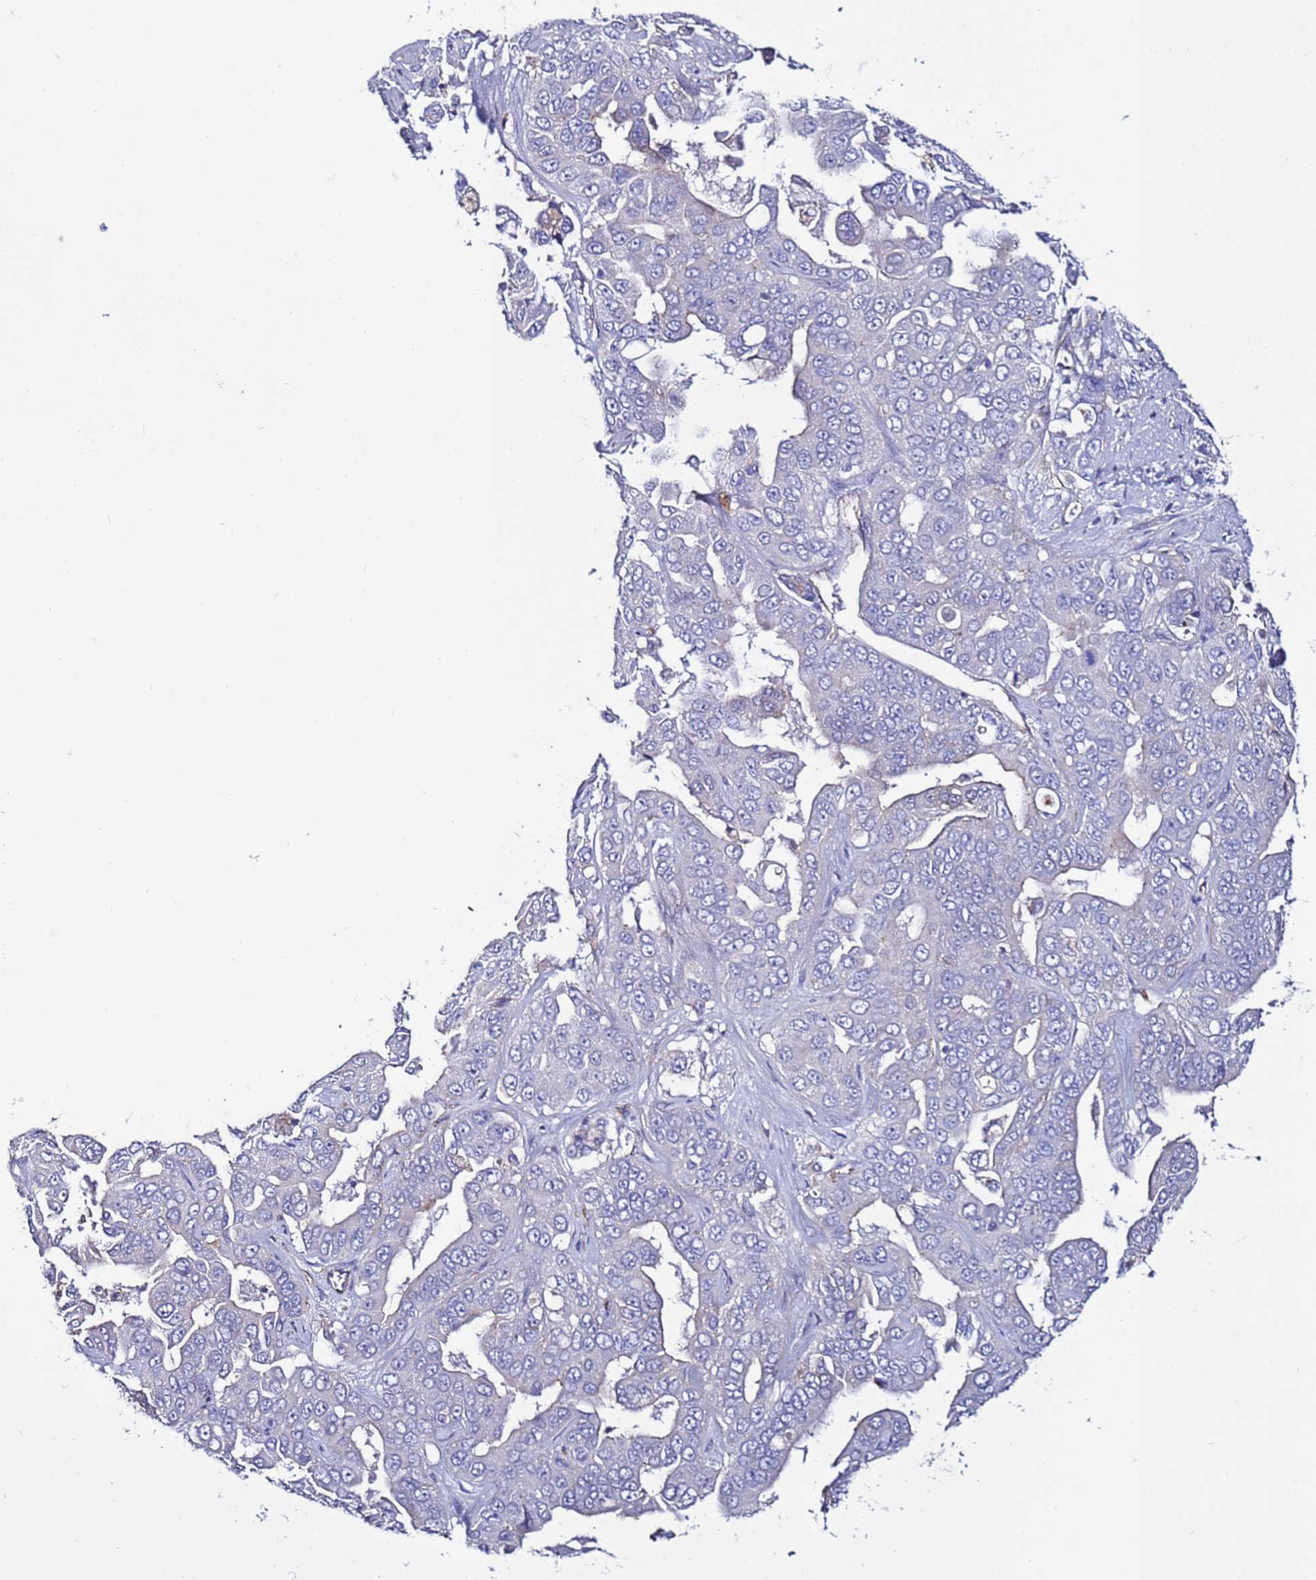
{"staining": {"intensity": "negative", "quantity": "none", "location": "none"}, "tissue": "liver cancer", "cell_type": "Tumor cells", "image_type": "cancer", "snomed": [{"axis": "morphology", "description": "Cholangiocarcinoma"}, {"axis": "topography", "description": "Liver"}], "caption": "DAB immunohistochemical staining of liver cholangiocarcinoma exhibits no significant staining in tumor cells.", "gene": "TENM3", "patient": {"sex": "female", "age": 52}}